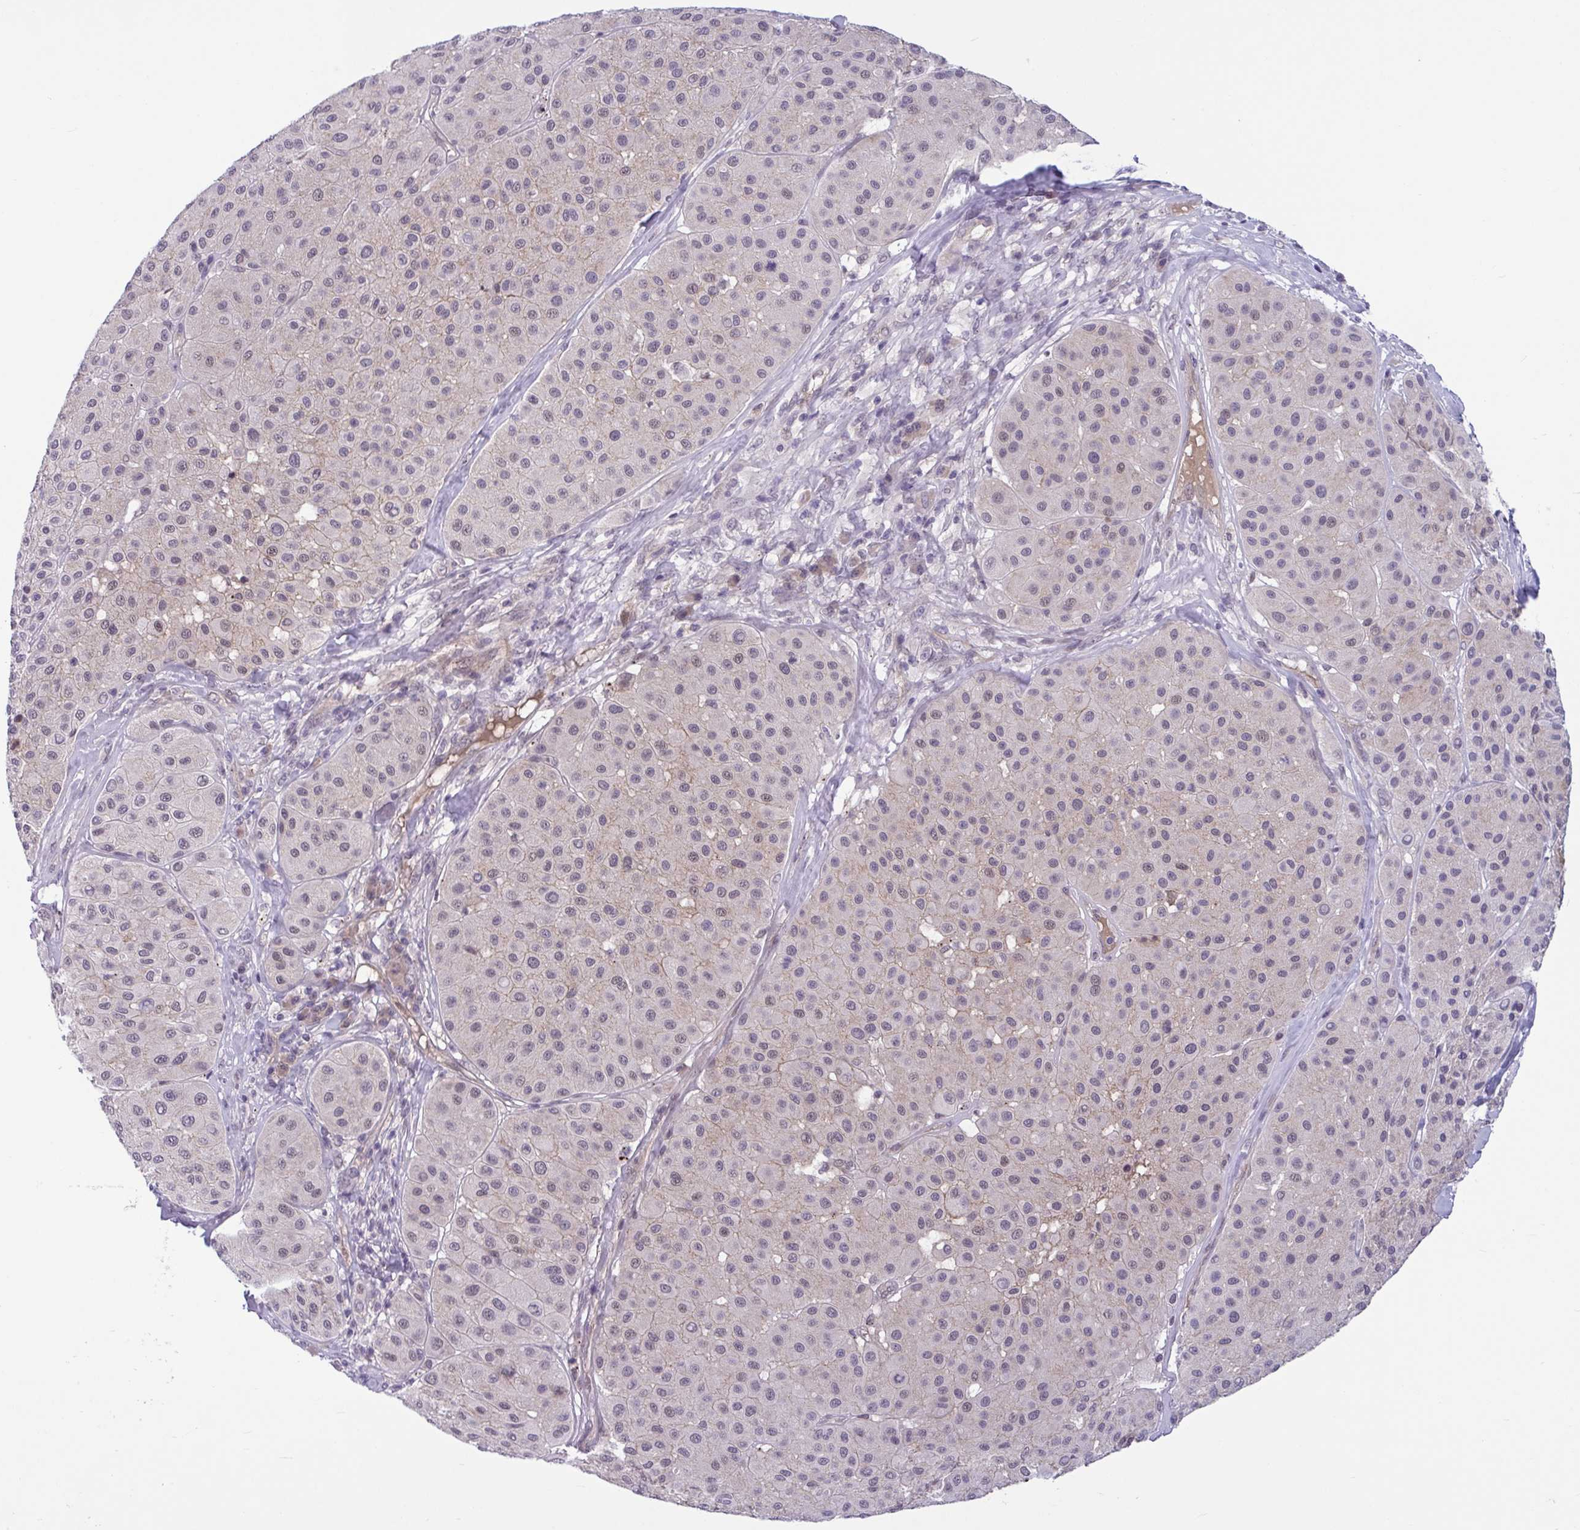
{"staining": {"intensity": "weak", "quantity": "<25%", "location": "cytoplasmic/membranous"}, "tissue": "melanoma", "cell_type": "Tumor cells", "image_type": "cancer", "snomed": [{"axis": "morphology", "description": "Malignant melanoma, Metastatic site"}, {"axis": "topography", "description": "Smooth muscle"}], "caption": "Micrograph shows no significant protein staining in tumor cells of melanoma. Nuclei are stained in blue.", "gene": "TTC7B", "patient": {"sex": "male", "age": 41}}